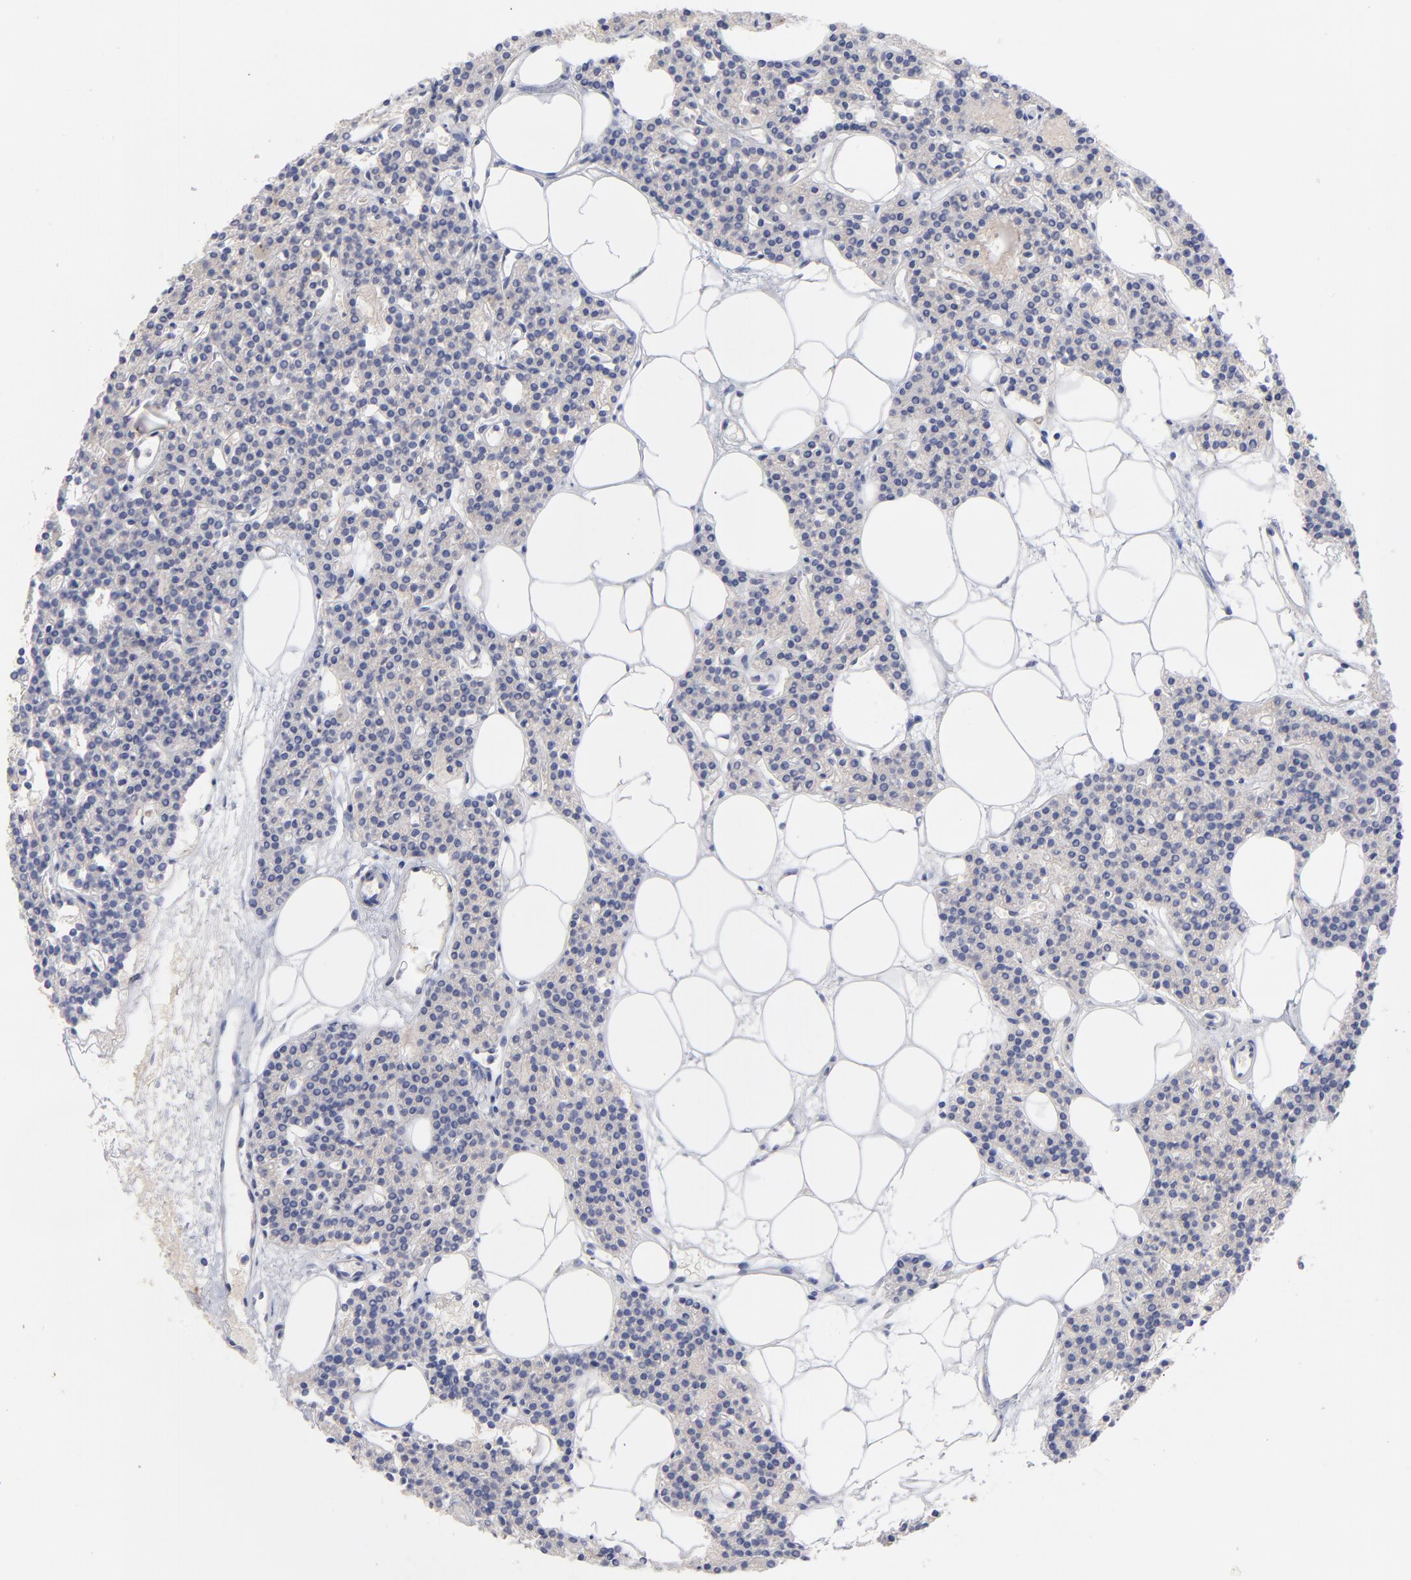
{"staining": {"intensity": "negative", "quantity": "none", "location": "none"}, "tissue": "parathyroid gland", "cell_type": "Glandular cells", "image_type": "normal", "snomed": [{"axis": "morphology", "description": "Normal tissue, NOS"}, {"axis": "topography", "description": "Parathyroid gland"}], "caption": "High magnification brightfield microscopy of normal parathyroid gland stained with DAB (3,3'-diaminobenzidine) (brown) and counterstained with hematoxylin (blue): glandular cells show no significant staining. (Brightfield microscopy of DAB immunohistochemistry (IHC) at high magnification).", "gene": "ASL", "patient": {"sex": "male", "age": 24}}